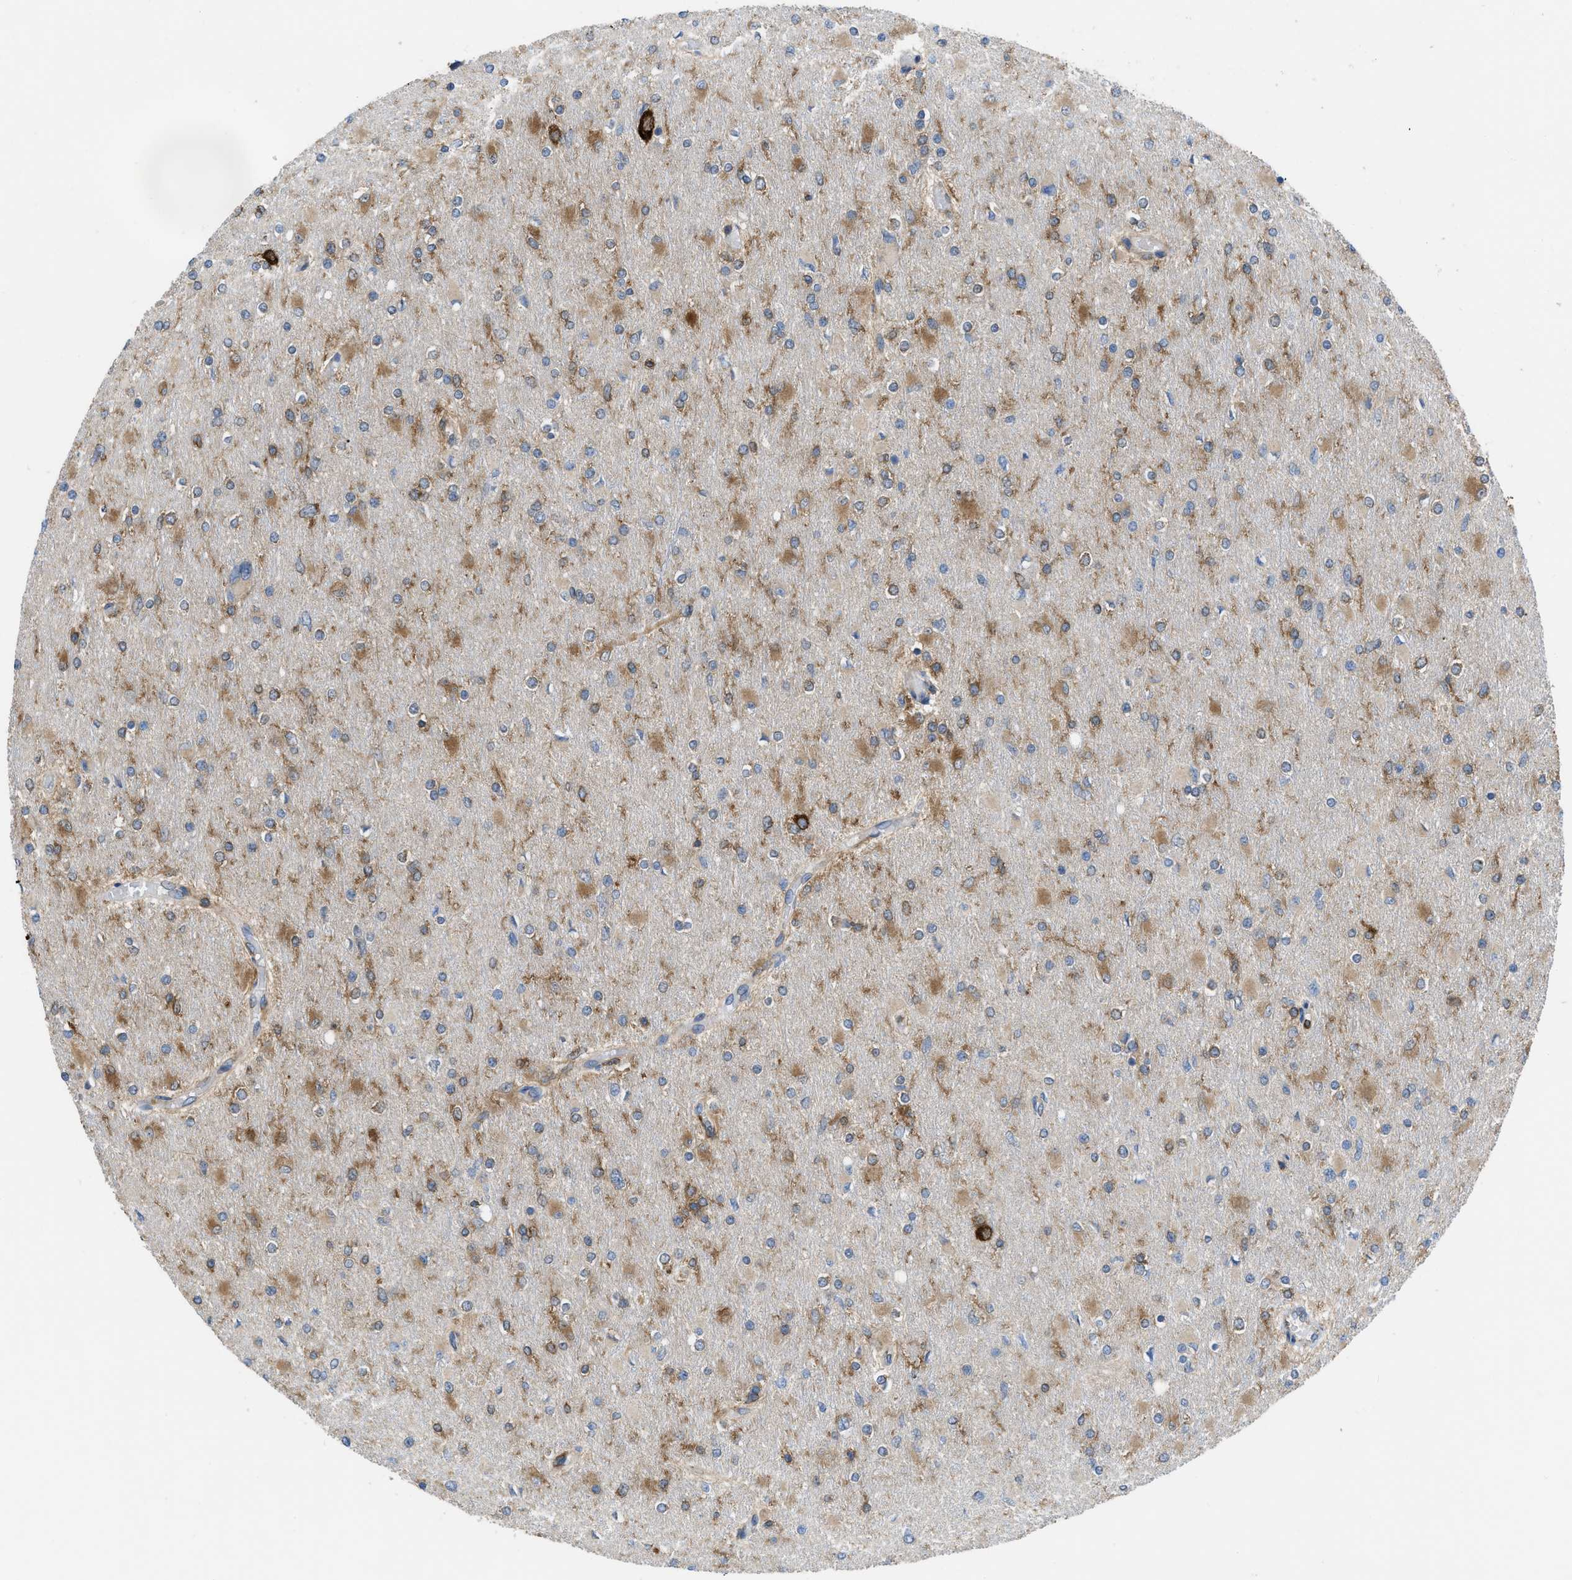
{"staining": {"intensity": "moderate", "quantity": ">75%", "location": "cytoplasmic/membranous"}, "tissue": "glioma", "cell_type": "Tumor cells", "image_type": "cancer", "snomed": [{"axis": "morphology", "description": "Glioma, malignant, High grade"}, {"axis": "topography", "description": "Cerebral cortex"}], "caption": "Glioma was stained to show a protein in brown. There is medium levels of moderate cytoplasmic/membranous expression in about >75% of tumor cells.", "gene": "GPAT4", "patient": {"sex": "female", "age": 36}}